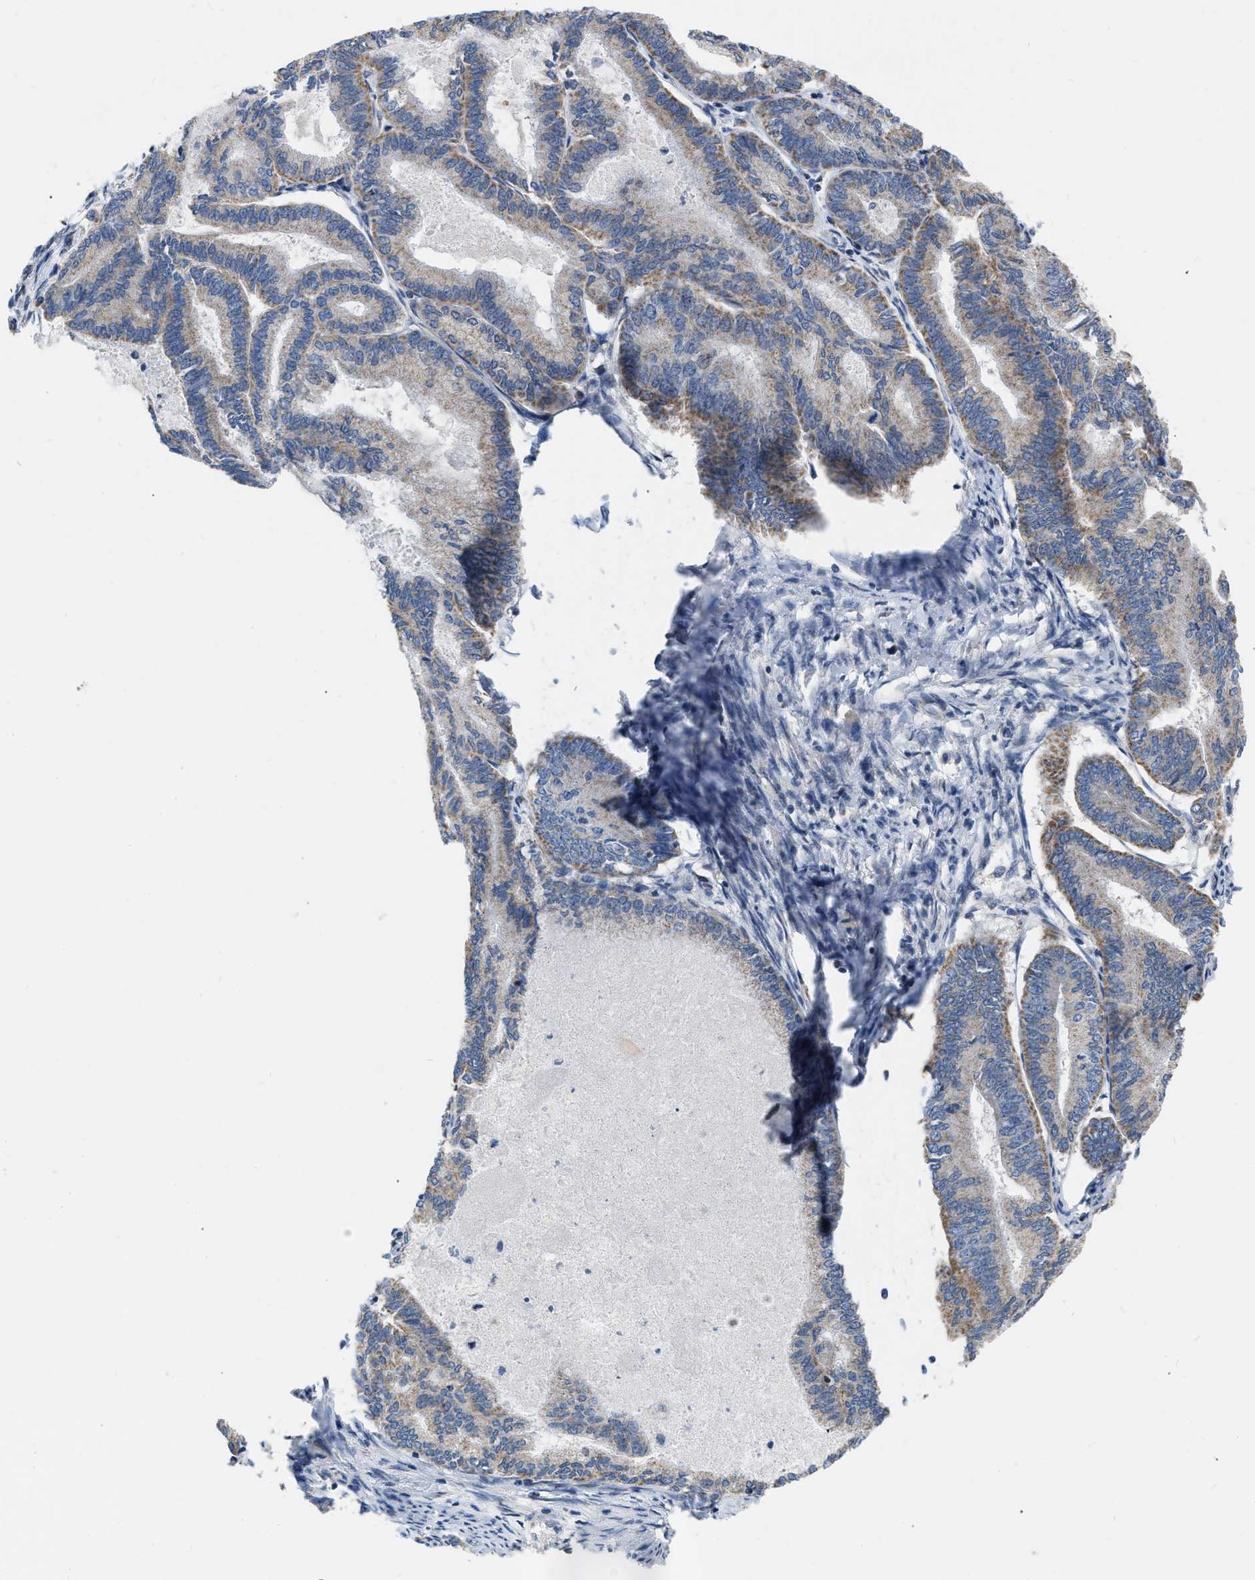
{"staining": {"intensity": "weak", "quantity": "25%-75%", "location": "cytoplasmic/membranous"}, "tissue": "endometrial cancer", "cell_type": "Tumor cells", "image_type": "cancer", "snomed": [{"axis": "morphology", "description": "Adenocarcinoma, NOS"}, {"axis": "topography", "description": "Endometrium"}], "caption": "Endometrial adenocarcinoma was stained to show a protein in brown. There is low levels of weak cytoplasmic/membranous expression in approximately 25%-75% of tumor cells.", "gene": "DDX56", "patient": {"sex": "female", "age": 86}}